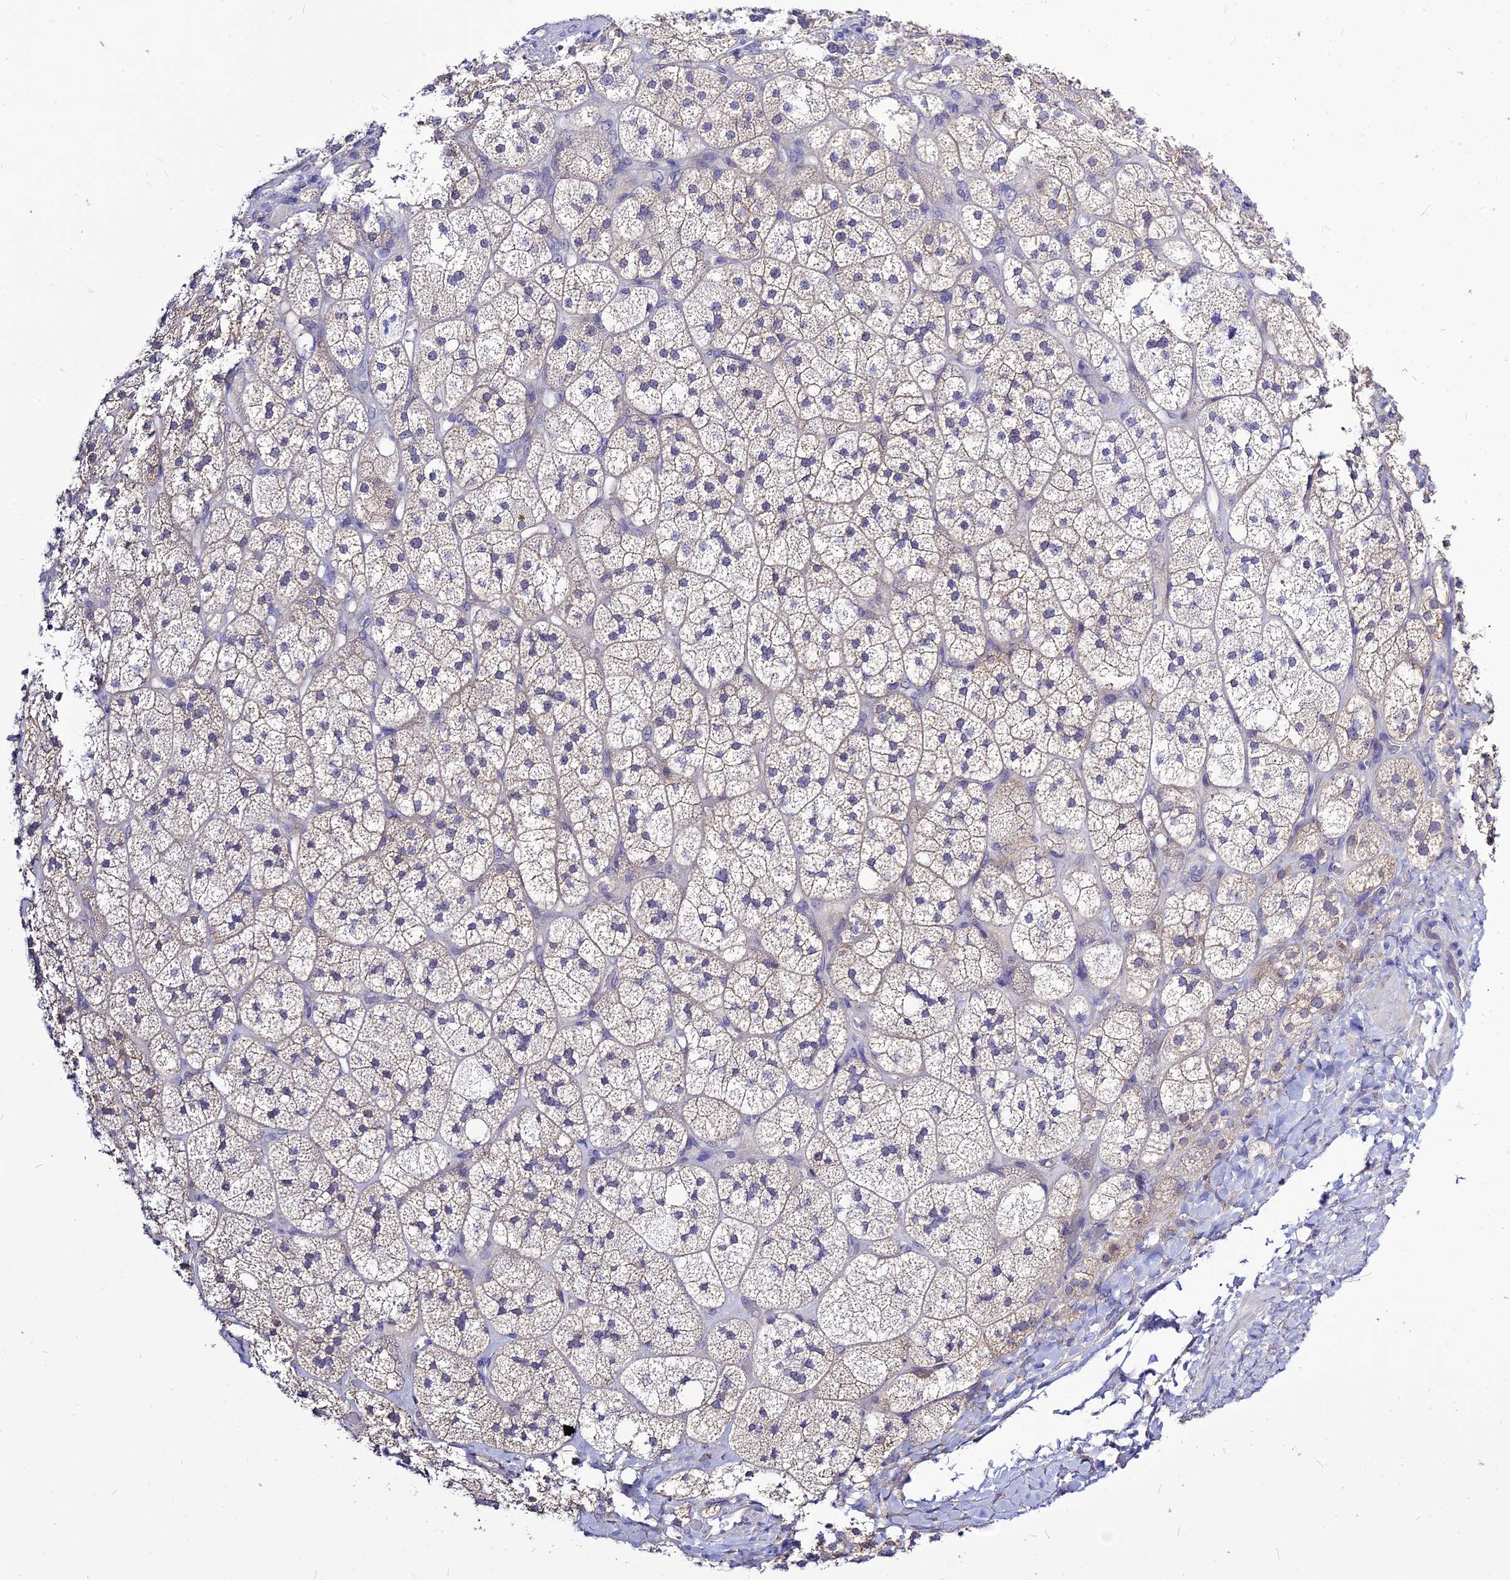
{"staining": {"intensity": "moderate", "quantity": "<25%", "location": "cytoplasmic/membranous"}, "tissue": "adrenal gland", "cell_type": "Glandular cells", "image_type": "normal", "snomed": [{"axis": "morphology", "description": "Normal tissue, NOS"}, {"axis": "topography", "description": "Adrenal gland"}], "caption": "IHC image of benign human adrenal gland stained for a protein (brown), which reveals low levels of moderate cytoplasmic/membranous staining in about <25% of glandular cells.", "gene": "CZIB", "patient": {"sex": "male", "age": 61}}